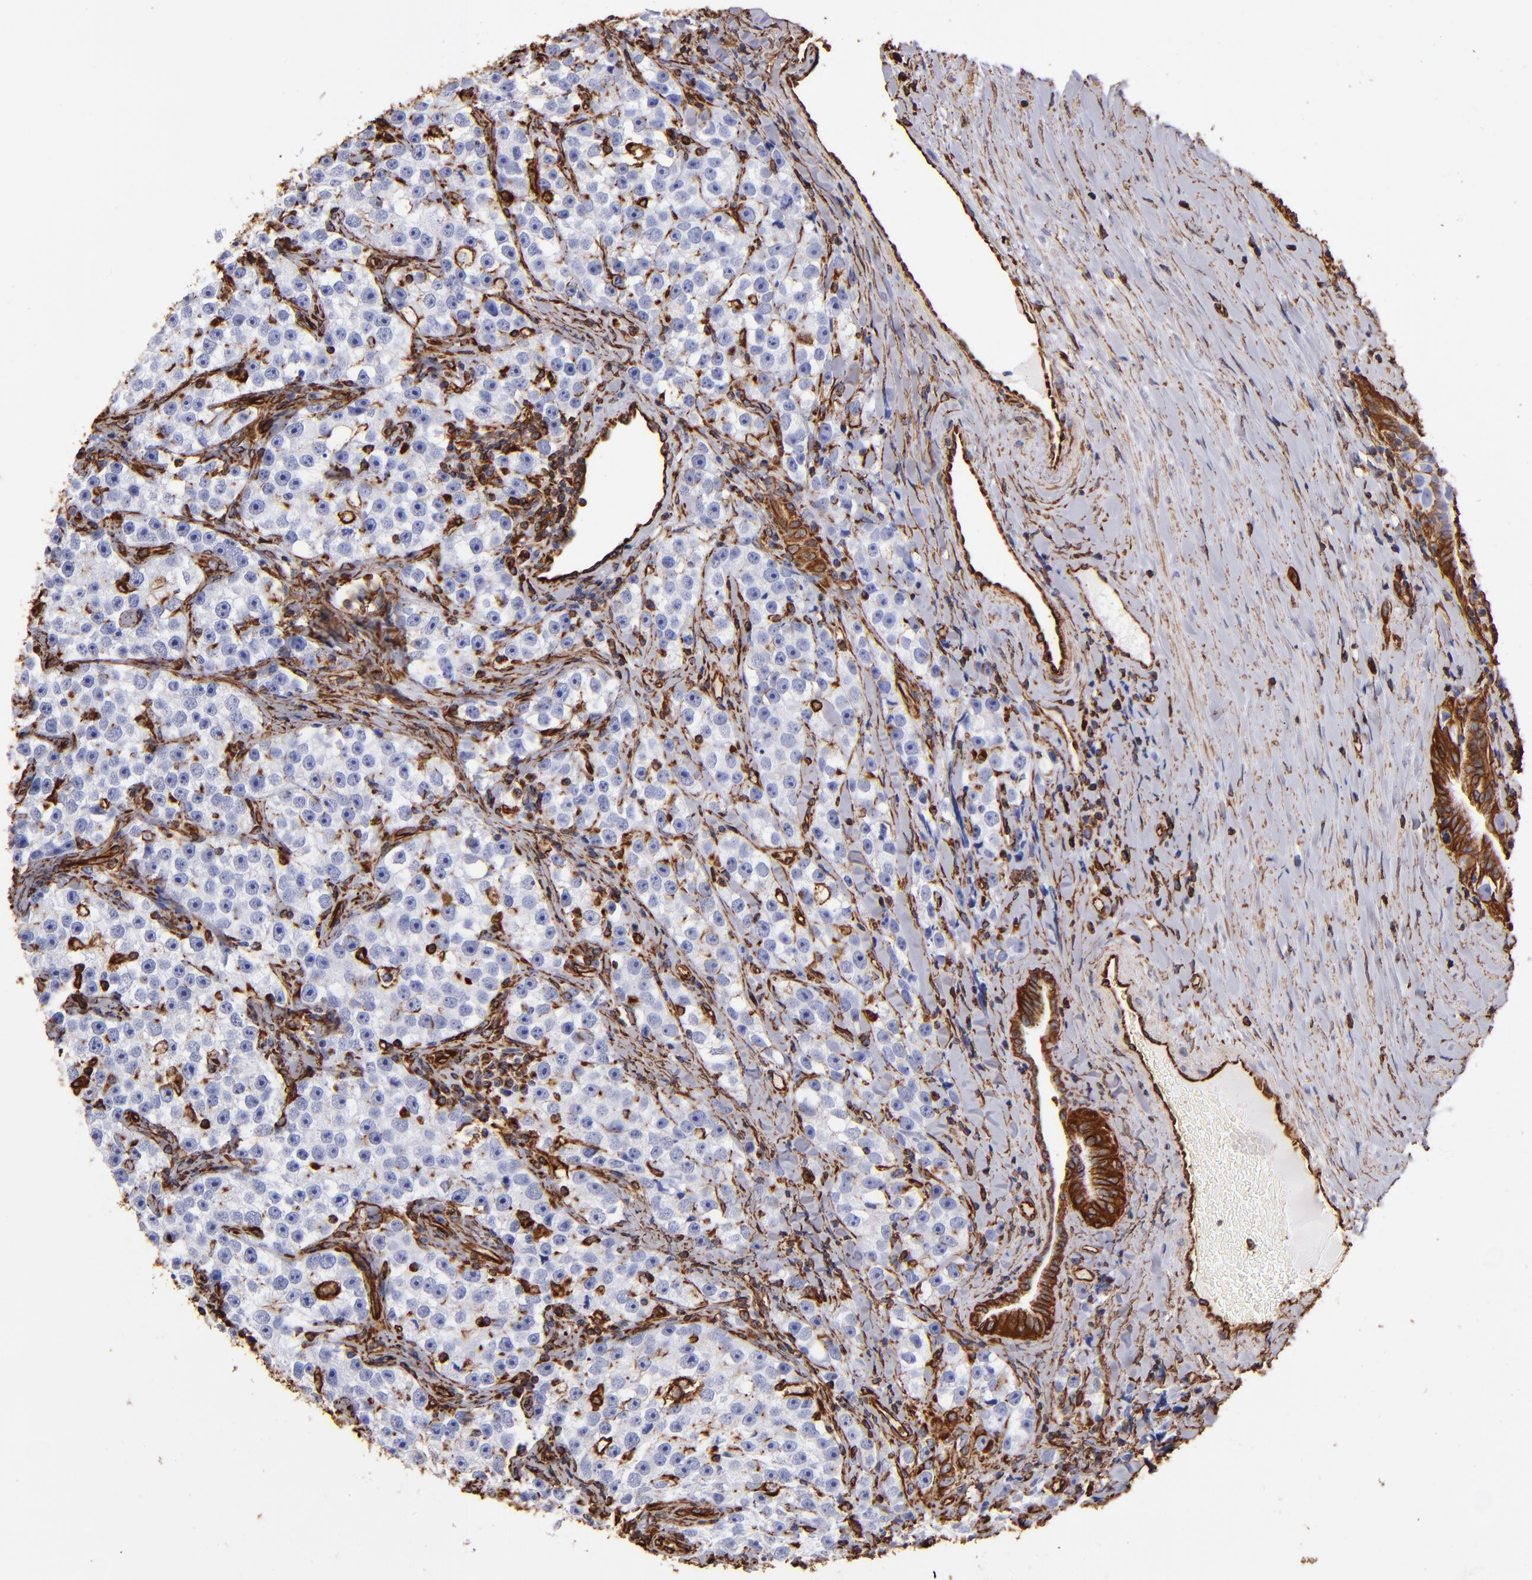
{"staining": {"intensity": "strong", "quantity": "<25%", "location": "cytoplasmic/membranous,nuclear"}, "tissue": "testis cancer", "cell_type": "Tumor cells", "image_type": "cancer", "snomed": [{"axis": "morphology", "description": "Seminoma, NOS"}, {"axis": "topography", "description": "Testis"}], "caption": "Immunohistochemical staining of human testis cancer demonstrates medium levels of strong cytoplasmic/membranous and nuclear expression in about <25% of tumor cells. (Stains: DAB (3,3'-diaminobenzidine) in brown, nuclei in blue, Microscopy: brightfield microscopy at high magnification).", "gene": "VIM", "patient": {"sex": "male", "age": 32}}